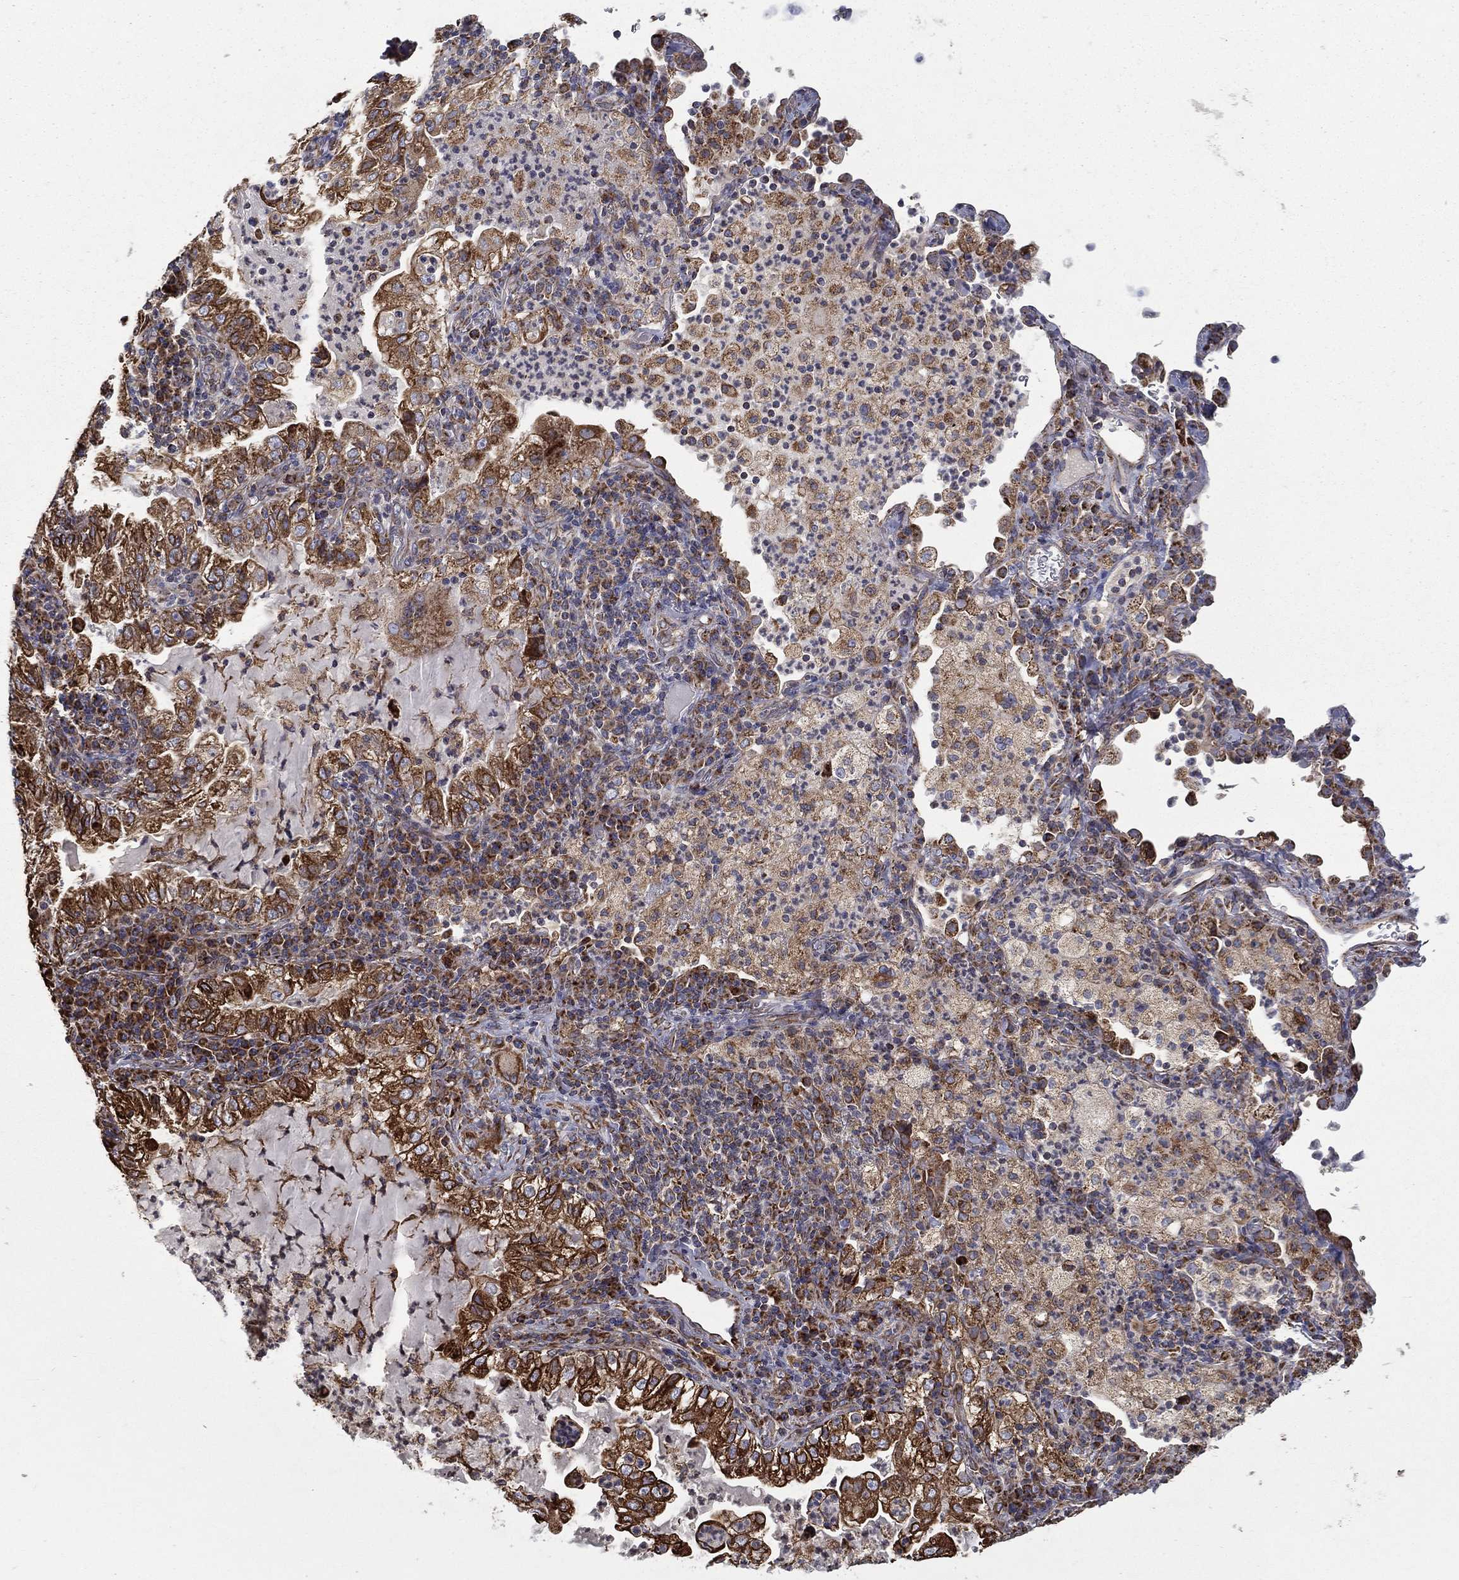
{"staining": {"intensity": "moderate", "quantity": ">75%", "location": "cytoplasmic/membranous"}, "tissue": "lung cancer", "cell_type": "Tumor cells", "image_type": "cancer", "snomed": [{"axis": "morphology", "description": "Adenocarcinoma, NOS"}, {"axis": "topography", "description": "Lung"}], "caption": "Human lung adenocarcinoma stained for a protein (brown) reveals moderate cytoplasmic/membranous positive expression in about >75% of tumor cells.", "gene": "MT-CYB", "patient": {"sex": "female", "age": 73}}